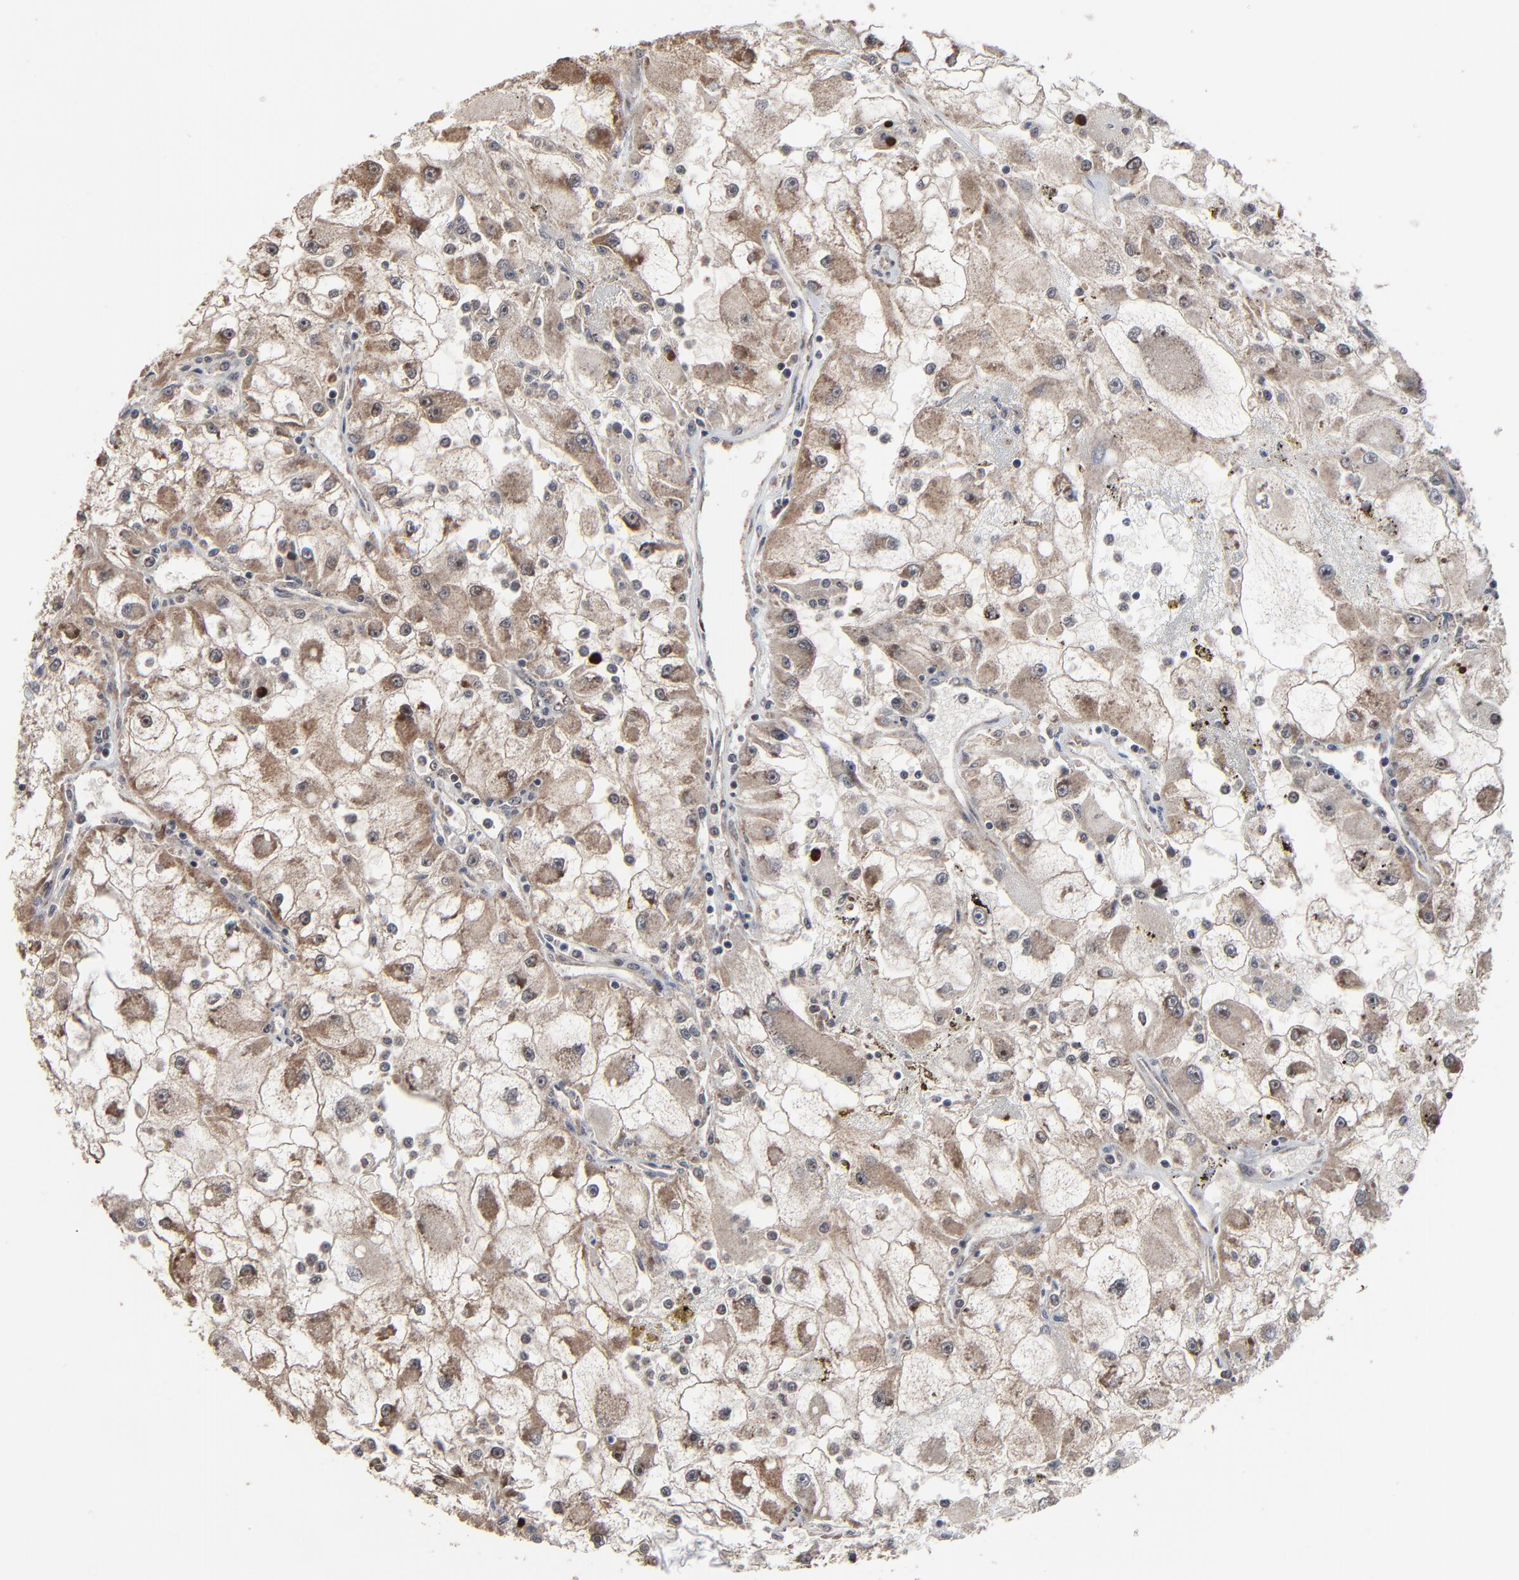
{"staining": {"intensity": "weak", "quantity": "25%-75%", "location": "cytoplasmic/membranous"}, "tissue": "renal cancer", "cell_type": "Tumor cells", "image_type": "cancer", "snomed": [{"axis": "morphology", "description": "Adenocarcinoma, NOS"}, {"axis": "topography", "description": "Kidney"}], "caption": "Weak cytoplasmic/membranous positivity for a protein is appreciated in approximately 25%-75% of tumor cells of adenocarcinoma (renal) using immunohistochemistry (IHC).", "gene": "RHOJ", "patient": {"sex": "female", "age": 73}}